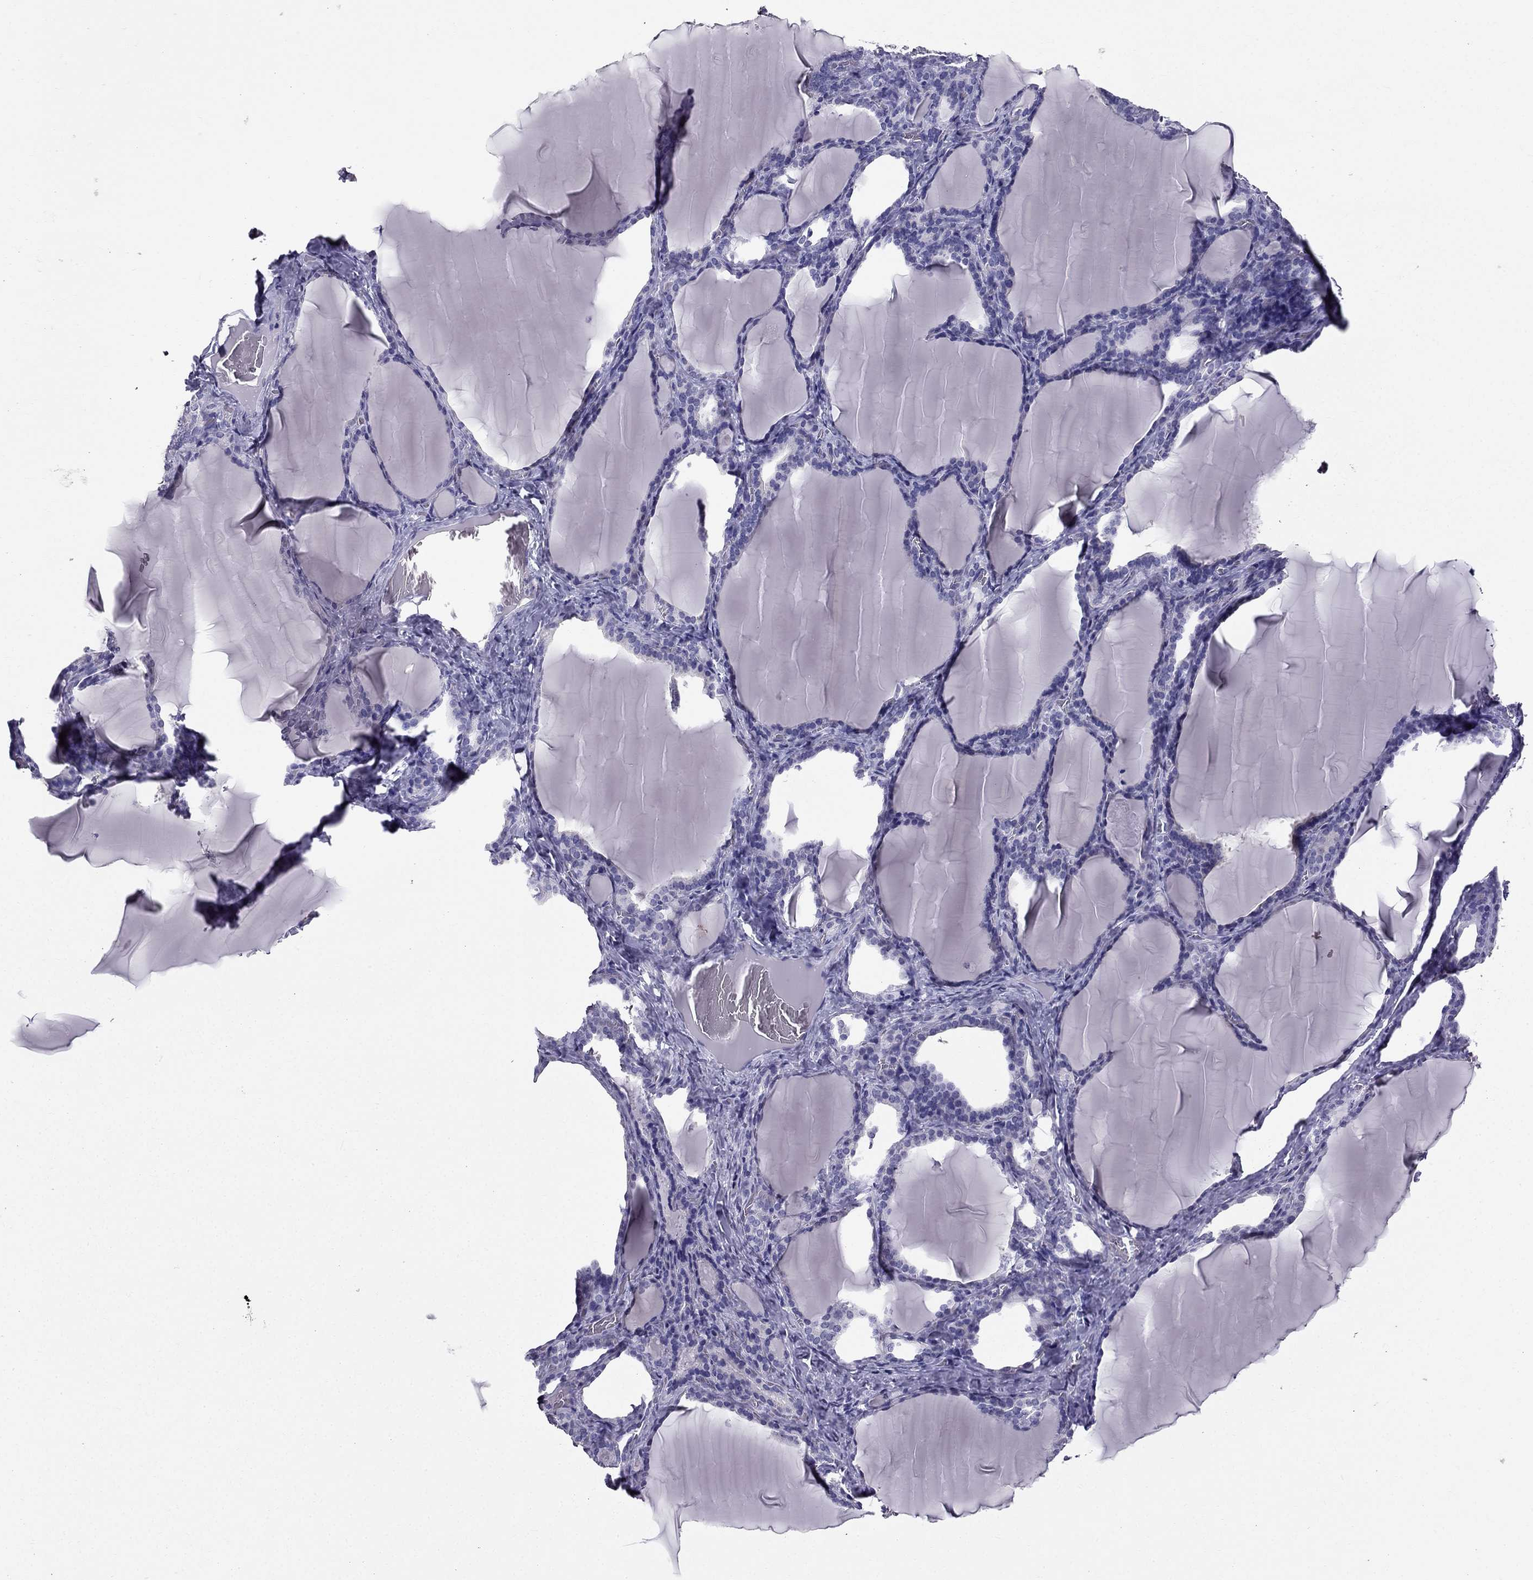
{"staining": {"intensity": "negative", "quantity": "none", "location": "none"}, "tissue": "thyroid gland", "cell_type": "Glandular cells", "image_type": "normal", "snomed": [{"axis": "morphology", "description": "Normal tissue, NOS"}, {"axis": "morphology", "description": "Hyperplasia, NOS"}, {"axis": "topography", "description": "Thyroid gland"}], "caption": "Histopathology image shows no significant protein staining in glandular cells of normal thyroid gland. The staining is performed using DAB brown chromogen with nuclei counter-stained in using hematoxylin.", "gene": "ARHGAP11A", "patient": {"sex": "female", "age": 27}}